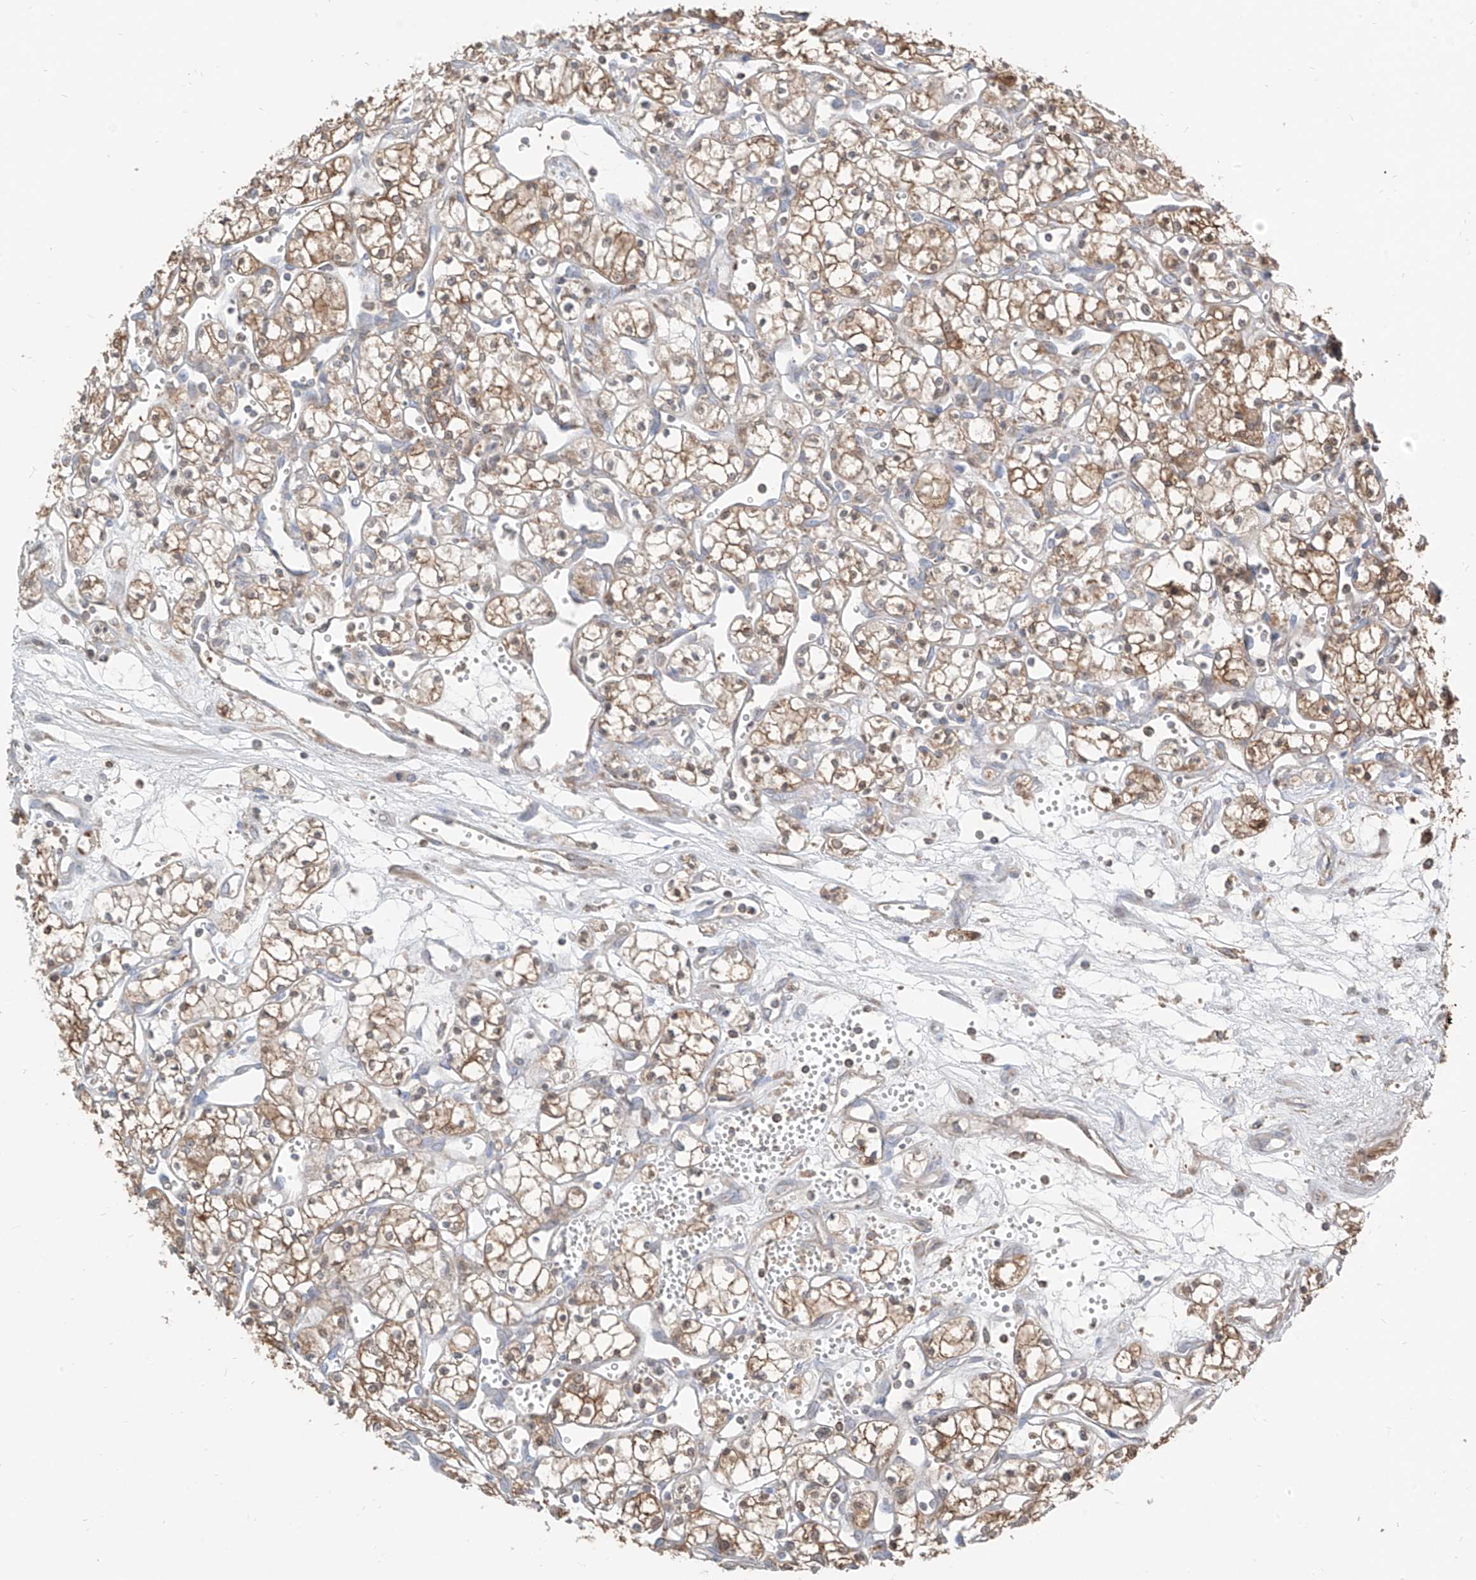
{"staining": {"intensity": "moderate", "quantity": ">75%", "location": "cytoplasmic/membranous"}, "tissue": "renal cancer", "cell_type": "Tumor cells", "image_type": "cancer", "snomed": [{"axis": "morphology", "description": "Adenocarcinoma, NOS"}, {"axis": "topography", "description": "Kidney"}], "caption": "A micrograph showing moderate cytoplasmic/membranous expression in about >75% of tumor cells in renal cancer (adenocarcinoma), as visualized by brown immunohistochemical staining.", "gene": "ETHE1", "patient": {"sex": "male", "age": 59}}